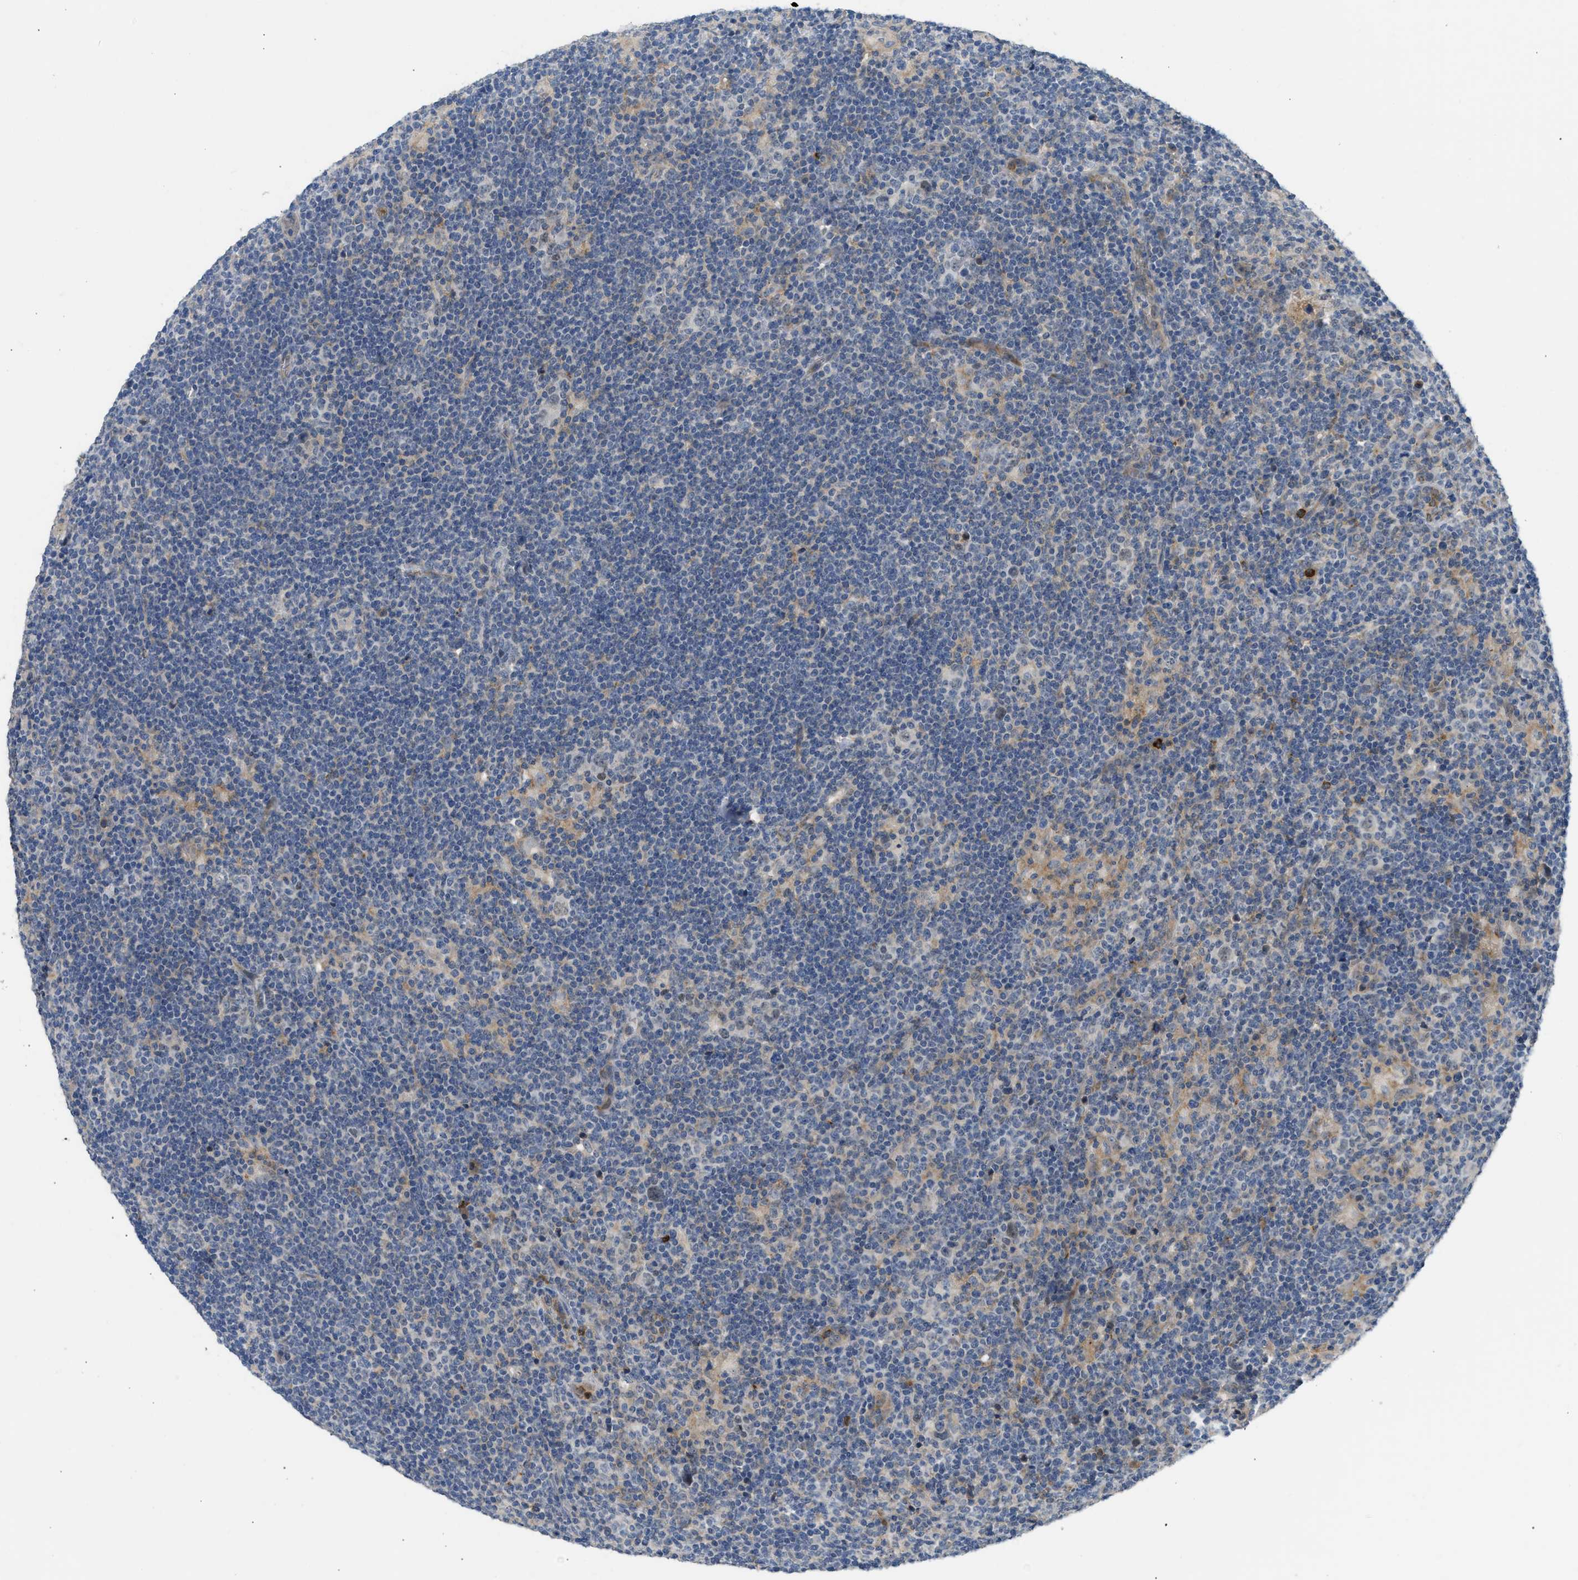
{"staining": {"intensity": "negative", "quantity": "none", "location": "none"}, "tissue": "lymphoma", "cell_type": "Tumor cells", "image_type": "cancer", "snomed": [{"axis": "morphology", "description": "Hodgkin's disease, NOS"}, {"axis": "topography", "description": "Lymph node"}], "caption": "Immunohistochemistry image of Hodgkin's disease stained for a protein (brown), which displays no positivity in tumor cells.", "gene": "RHBDF2", "patient": {"sex": "female", "age": 57}}